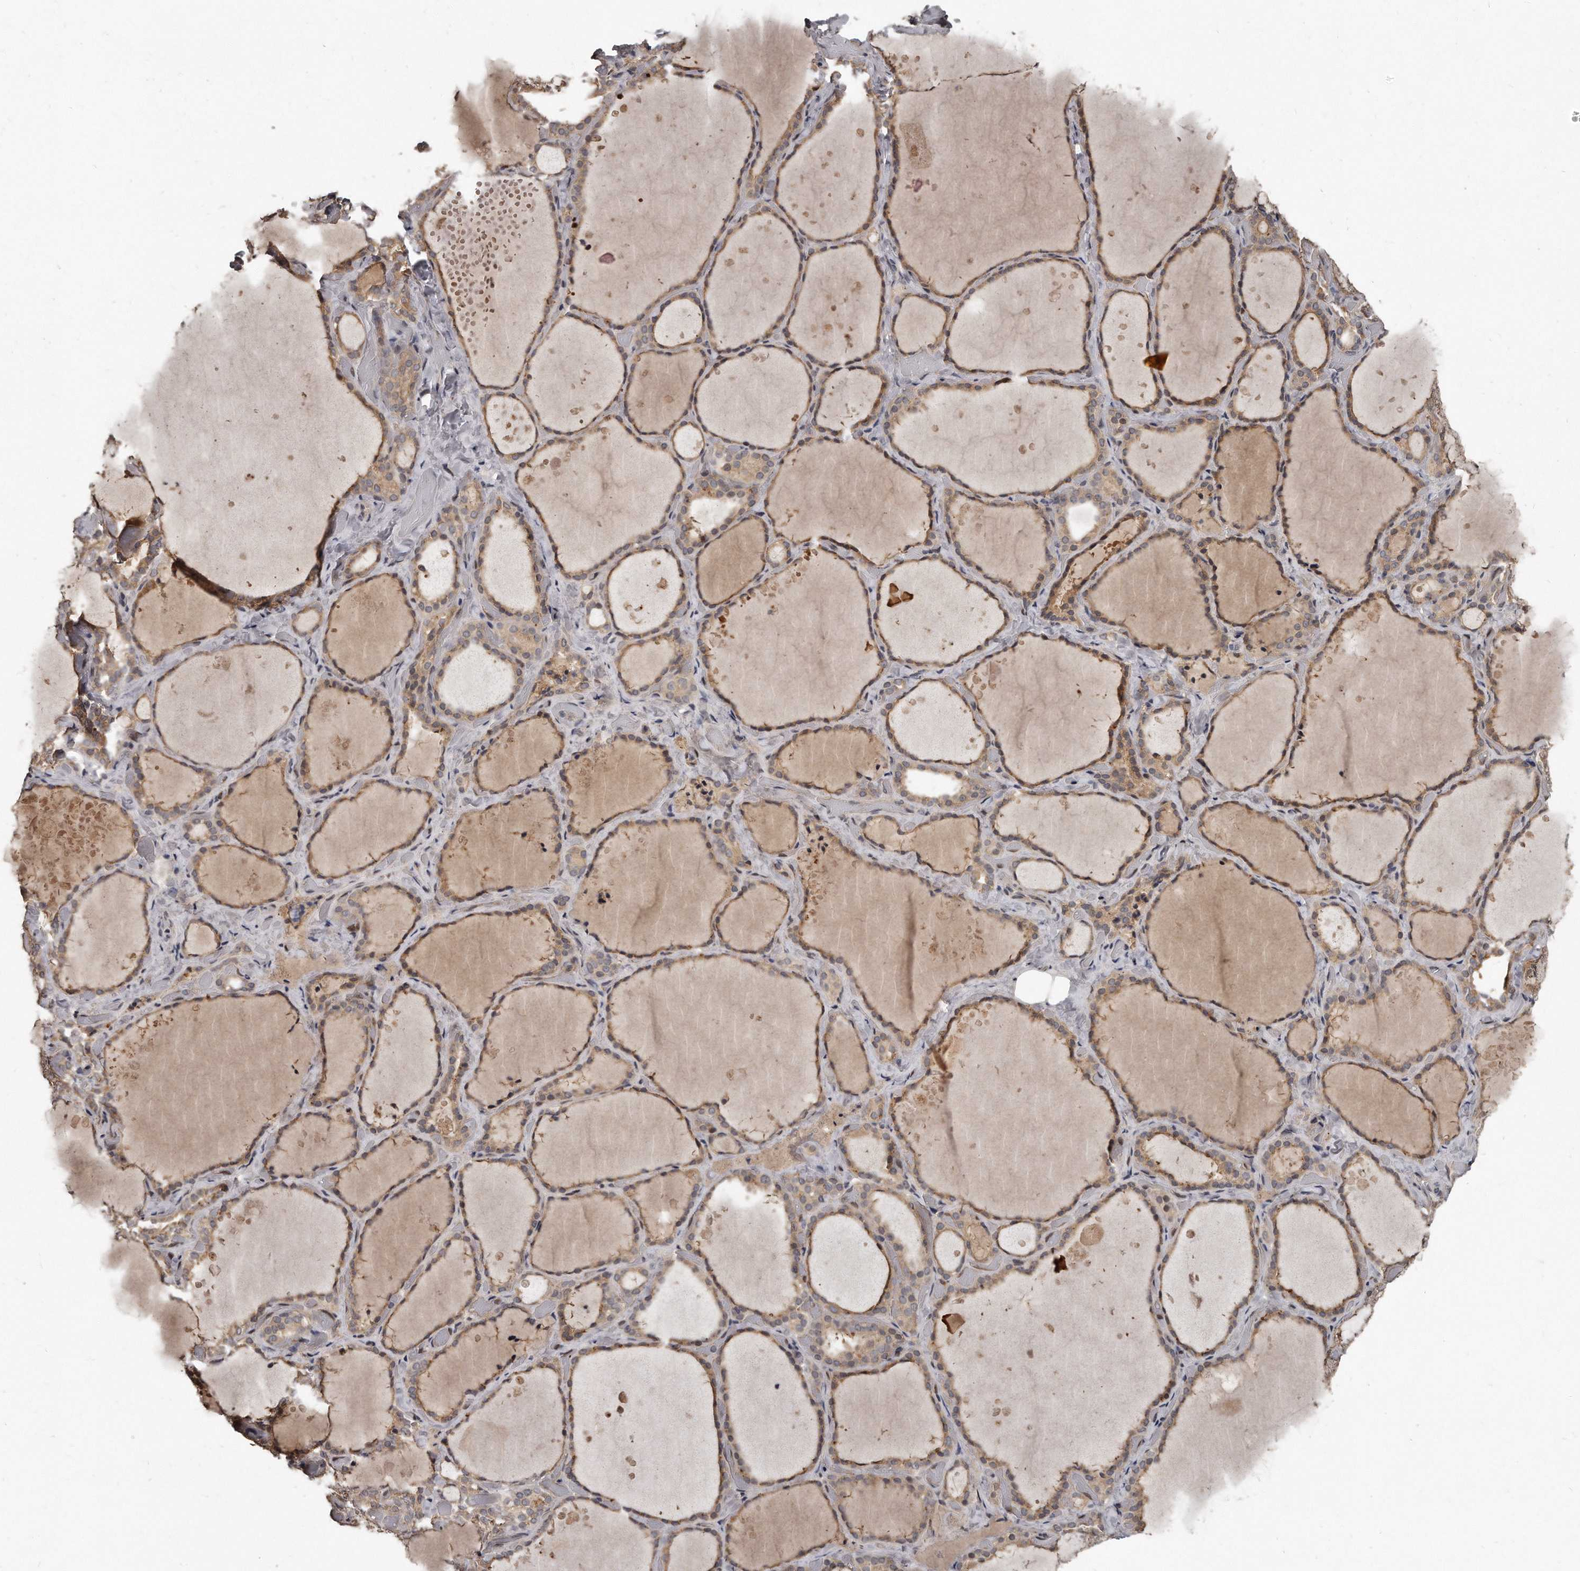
{"staining": {"intensity": "moderate", "quantity": ">75%", "location": "cytoplasmic/membranous"}, "tissue": "thyroid gland", "cell_type": "Glandular cells", "image_type": "normal", "snomed": [{"axis": "morphology", "description": "Normal tissue, NOS"}, {"axis": "topography", "description": "Thyroid gland"}], "caption": "Glandular cells display medium levels of moderate cytoplasmic/membranous positivity in about >75% of cells in benign thyroid gland.", "gene": "GRB10", "patient": {"sex": "female", "age": 44}}